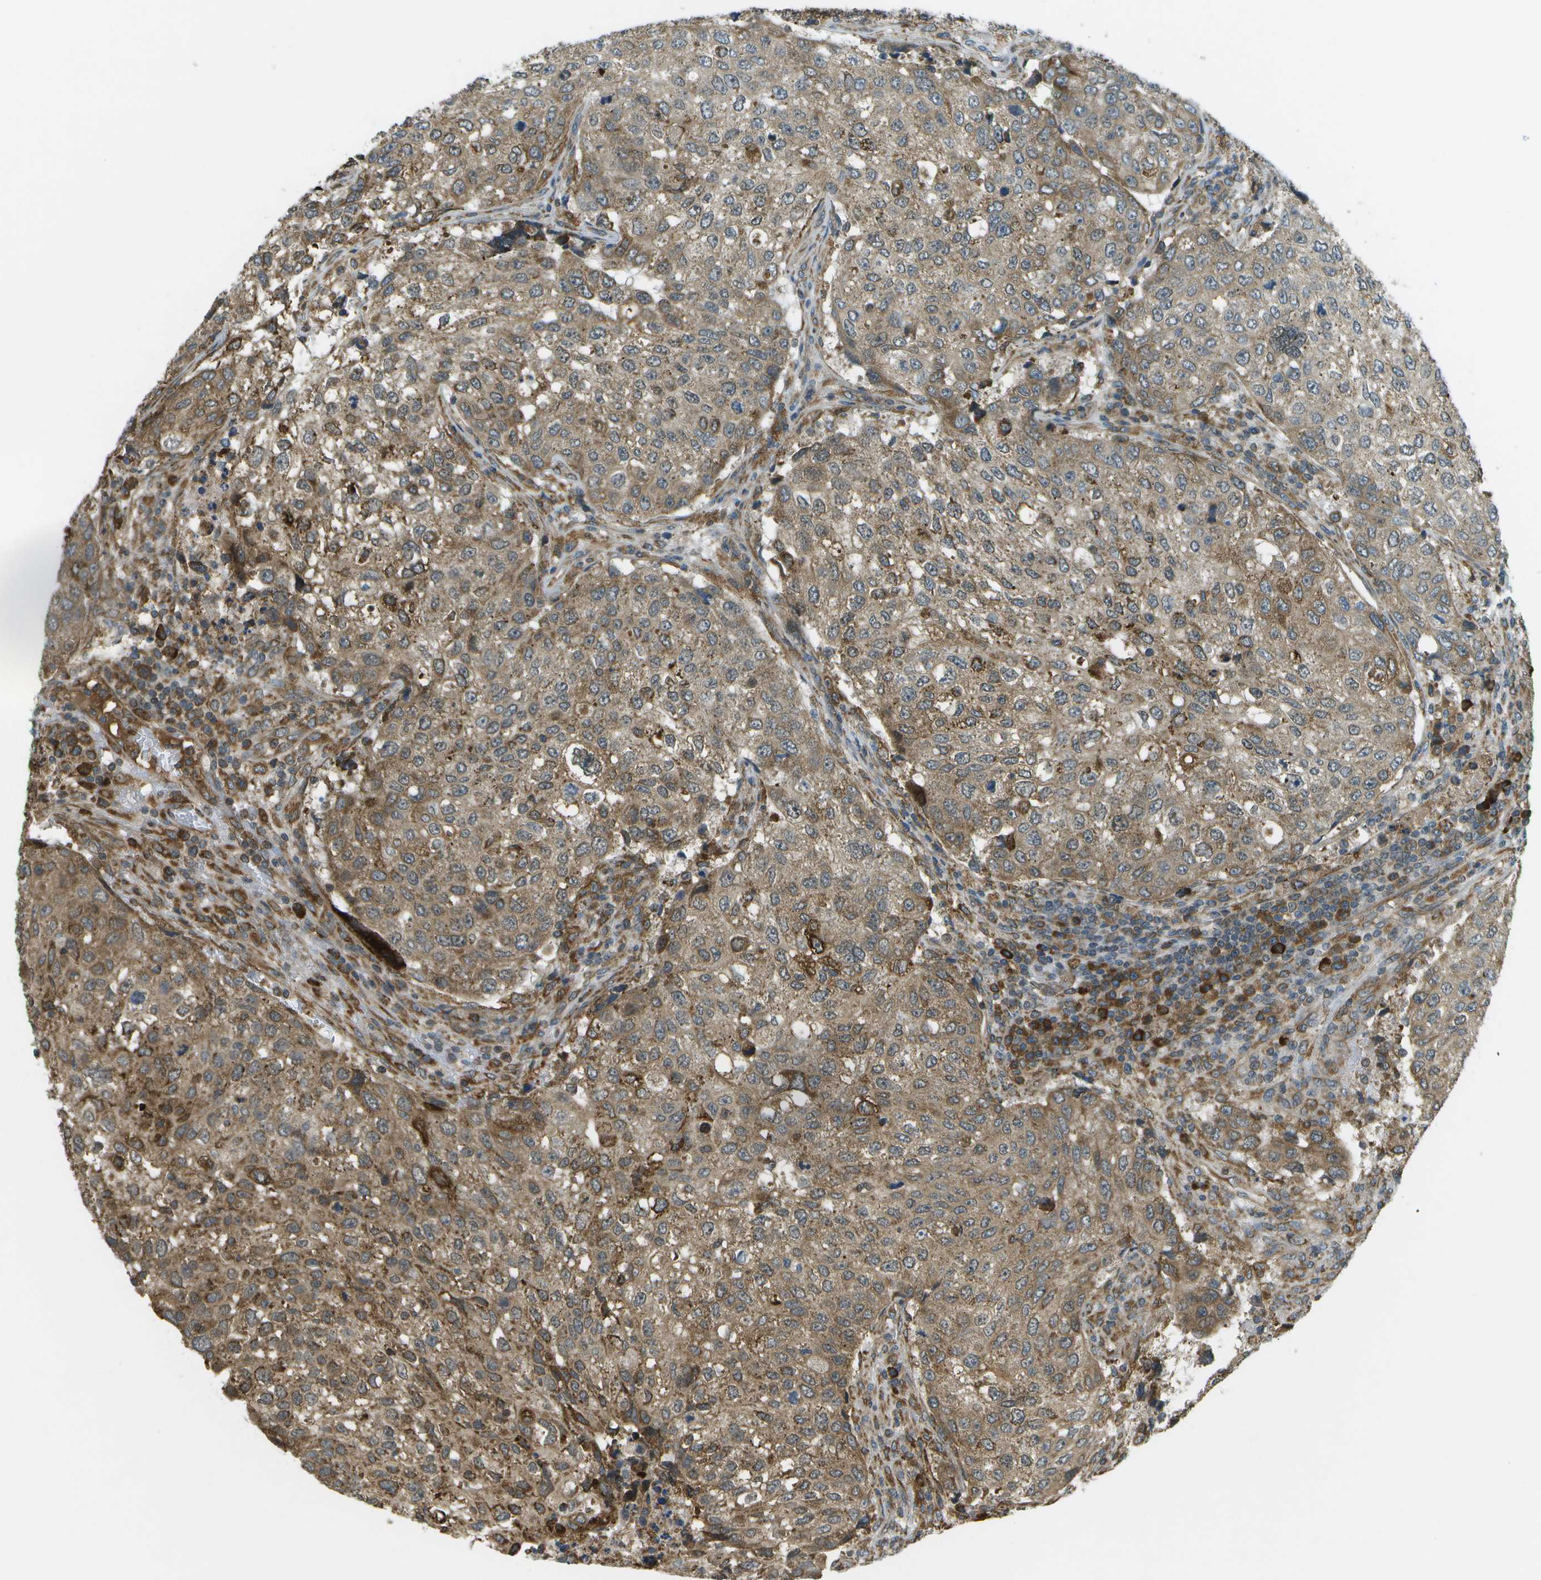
{"staining": {"intensity": "moderate", "quantity": ">75%", "location": "cytoplasmic/membranous"}, "tissue": "urothelial cancer", "cell_type": "Tumor cells", "image_type": "cancer", "snomed": [{"axis": "morphology", "description": "Urothelial carcinoma, High grade"}, {"axis": "topography", "description": "Lymph node"}, {"axis": "topography", "description": "Urinary bladder"}], "caption": "The photomicrograph demonstrates immunohistochemical staining of urothelial cancer. There is moderate cytoplasmic/membranous expression is present in approximately >75% of tumor cells.", "gene": "USP30", "patient": {"sex": "male", "age": 51}}